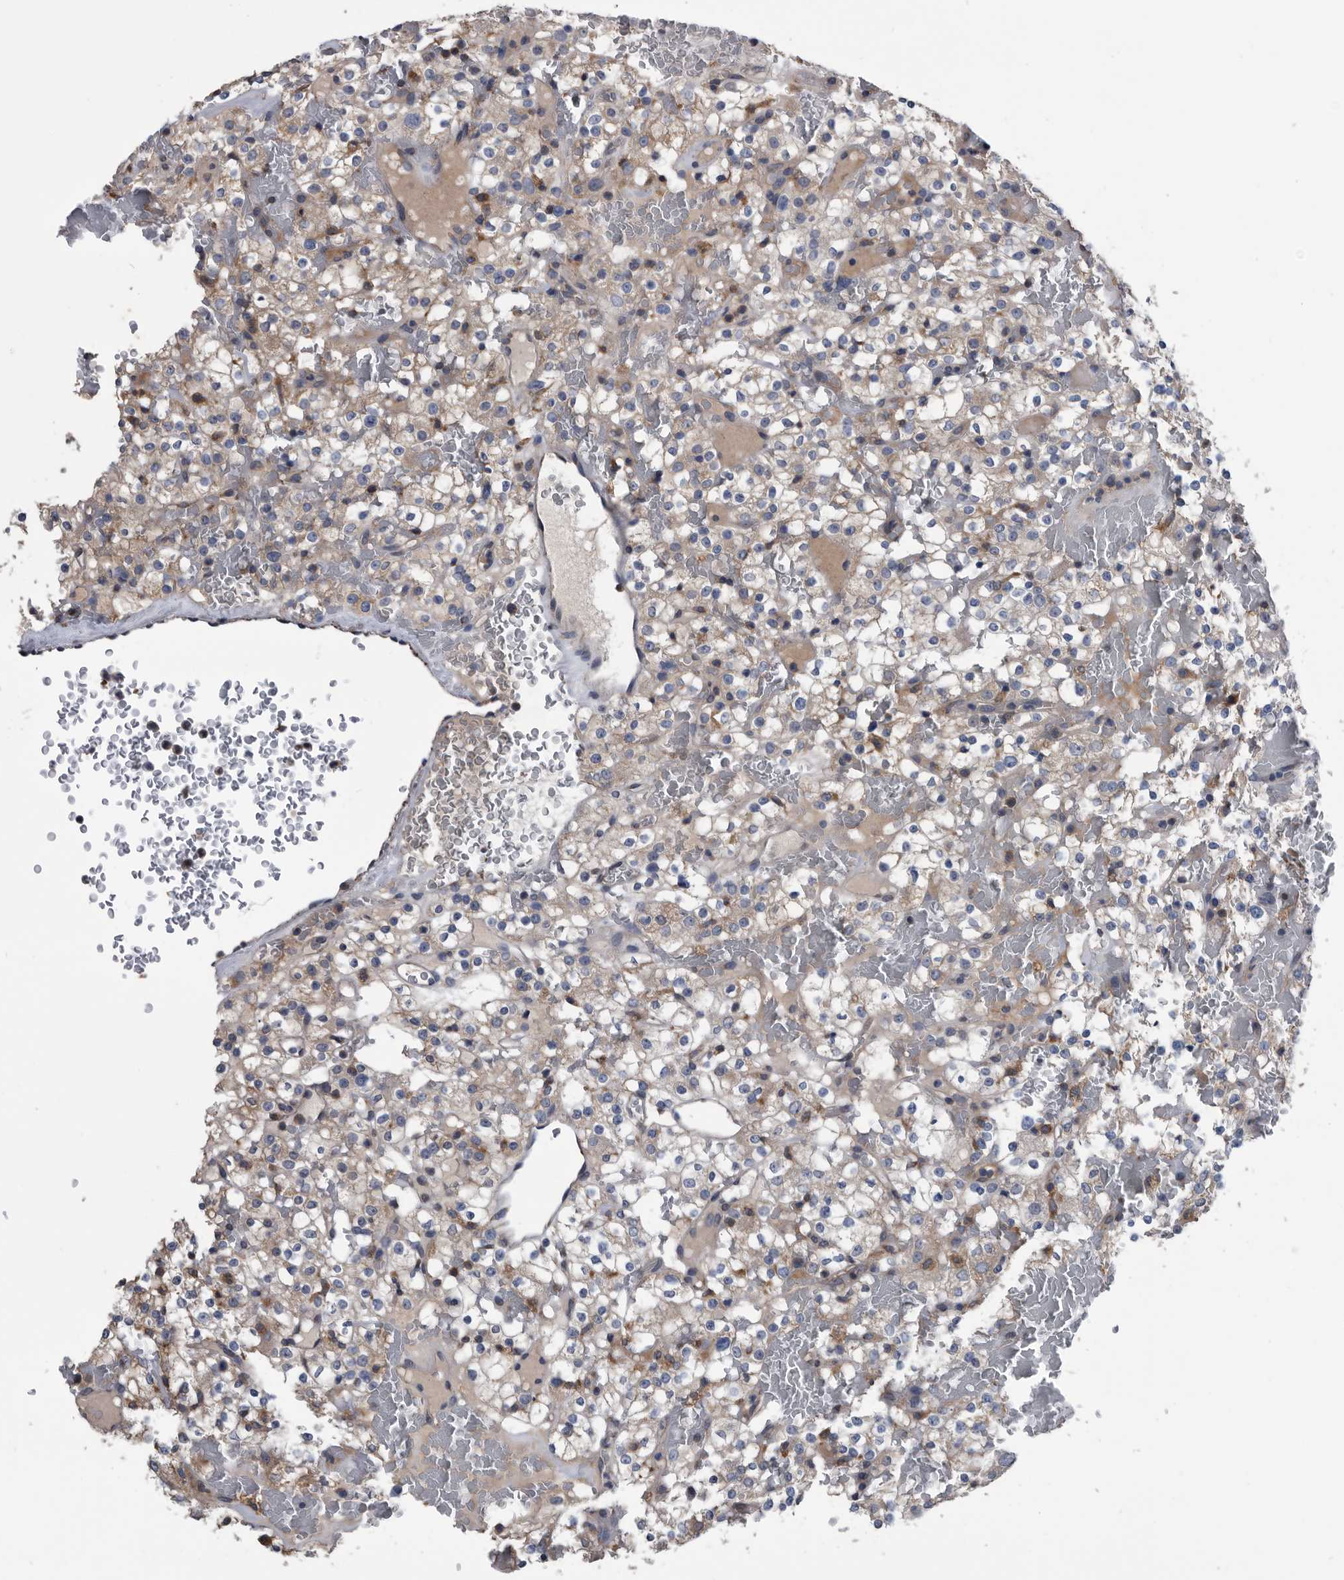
{"staining": {"intensity": "weak", "quantity": "<25%", "location": "cytoplasmic/membranous"}, "tissue": "renal cancer", "cell_type": "Tumor cells", "image_type": "cancer", "snomed": [{"axis": "morphology", "description": "Normal tissue, NOS"}, {"axis": "morphology", "description": "Adenocarcinoma, NOS"}, {"axis": "topography", "description": "Kidney"}], "caption": "DAB (3,3'-diaminobenzidine) immunohistochemical staining of renal adenocarcinoma exhibits no significant expression in tumor cells. The staining was performed using DAB (3,3'-diaminobenzidine) to visualize the protein expression in brown, while the nuclei were stained in blue with hematoxylin (Magnification: 20x).", "gene": "NRBP1", "patient": {"sex": "female", "age": 72}}